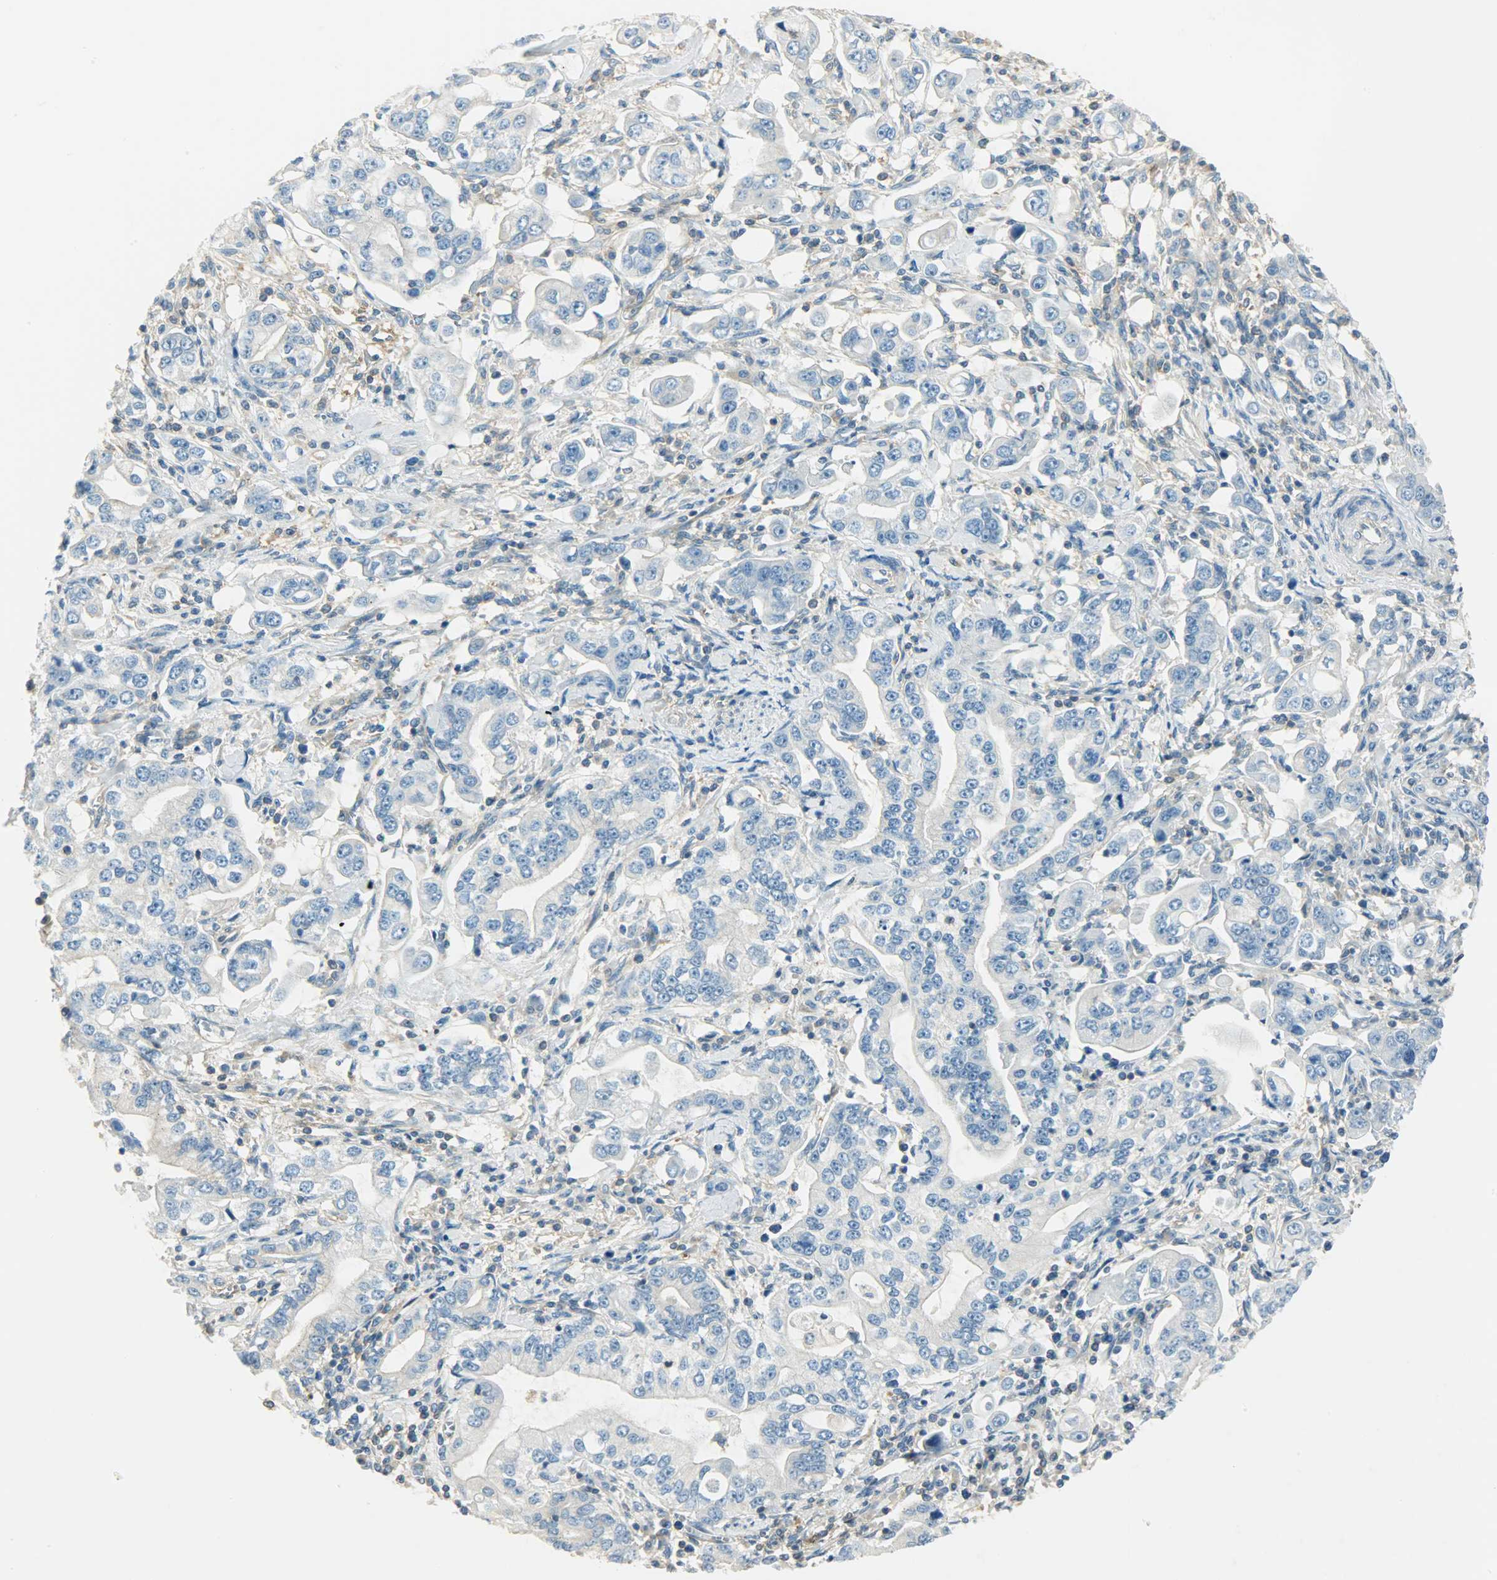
{"staining": {"intensity": "negative", "quantity": "none", "location": "none"}, "tissue": "stomach cancer", "cell_type": "Tumor cells", "image_type": "cancer", "snomed": [{"axis": "morphology", "description": "Adenocarcinoma, NOS"}, {"axis": "topography", "description": "Stomach, lower"}], "caption": "A micrograph of human stomach adenocarcinoma is negative for staining in tumor cells.", "gene": "TSC22D2", "patient": {"sex": "female", "age": 72}}